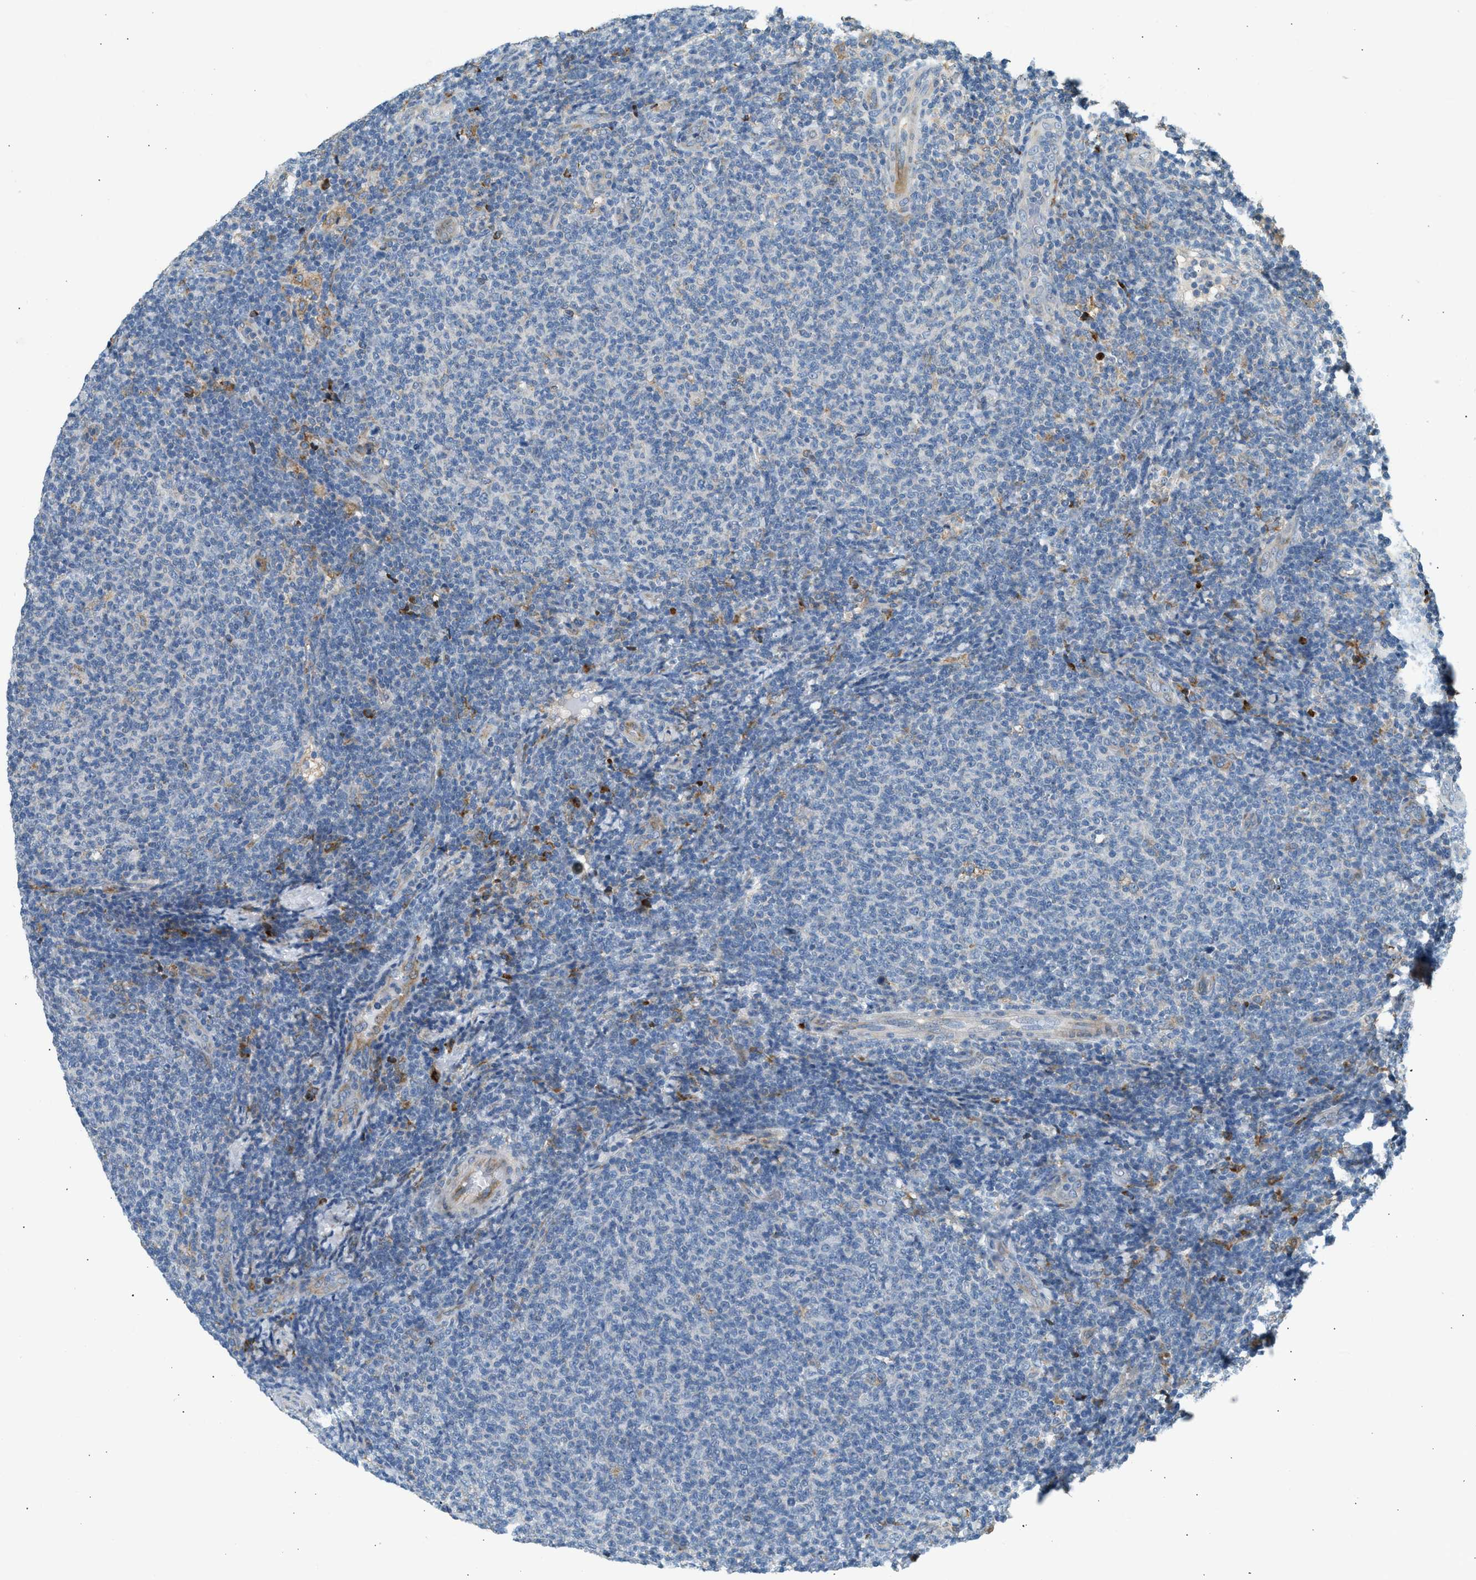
{"staining": {"intensity": "negative", "quantity": "none", "location": "none"}, "tissue": "lymphoma", "cell_type": "Tumor cells", "image_type": "cancer", "snomed": [{"axis": "morphology", "description": "Malignant lymphoma, non-Hodgkin's type, Low grade"}, {"axis": "topography", "description": "Lymph node"}], "caption": "This is a image of immunohistochemistry staining of low-grade malignant lymphoma, non-Hodgkin's type, which shows no expression in tumor cells.", "gene": "CTSB", "patient": {"sex": "male", "age": 66}}